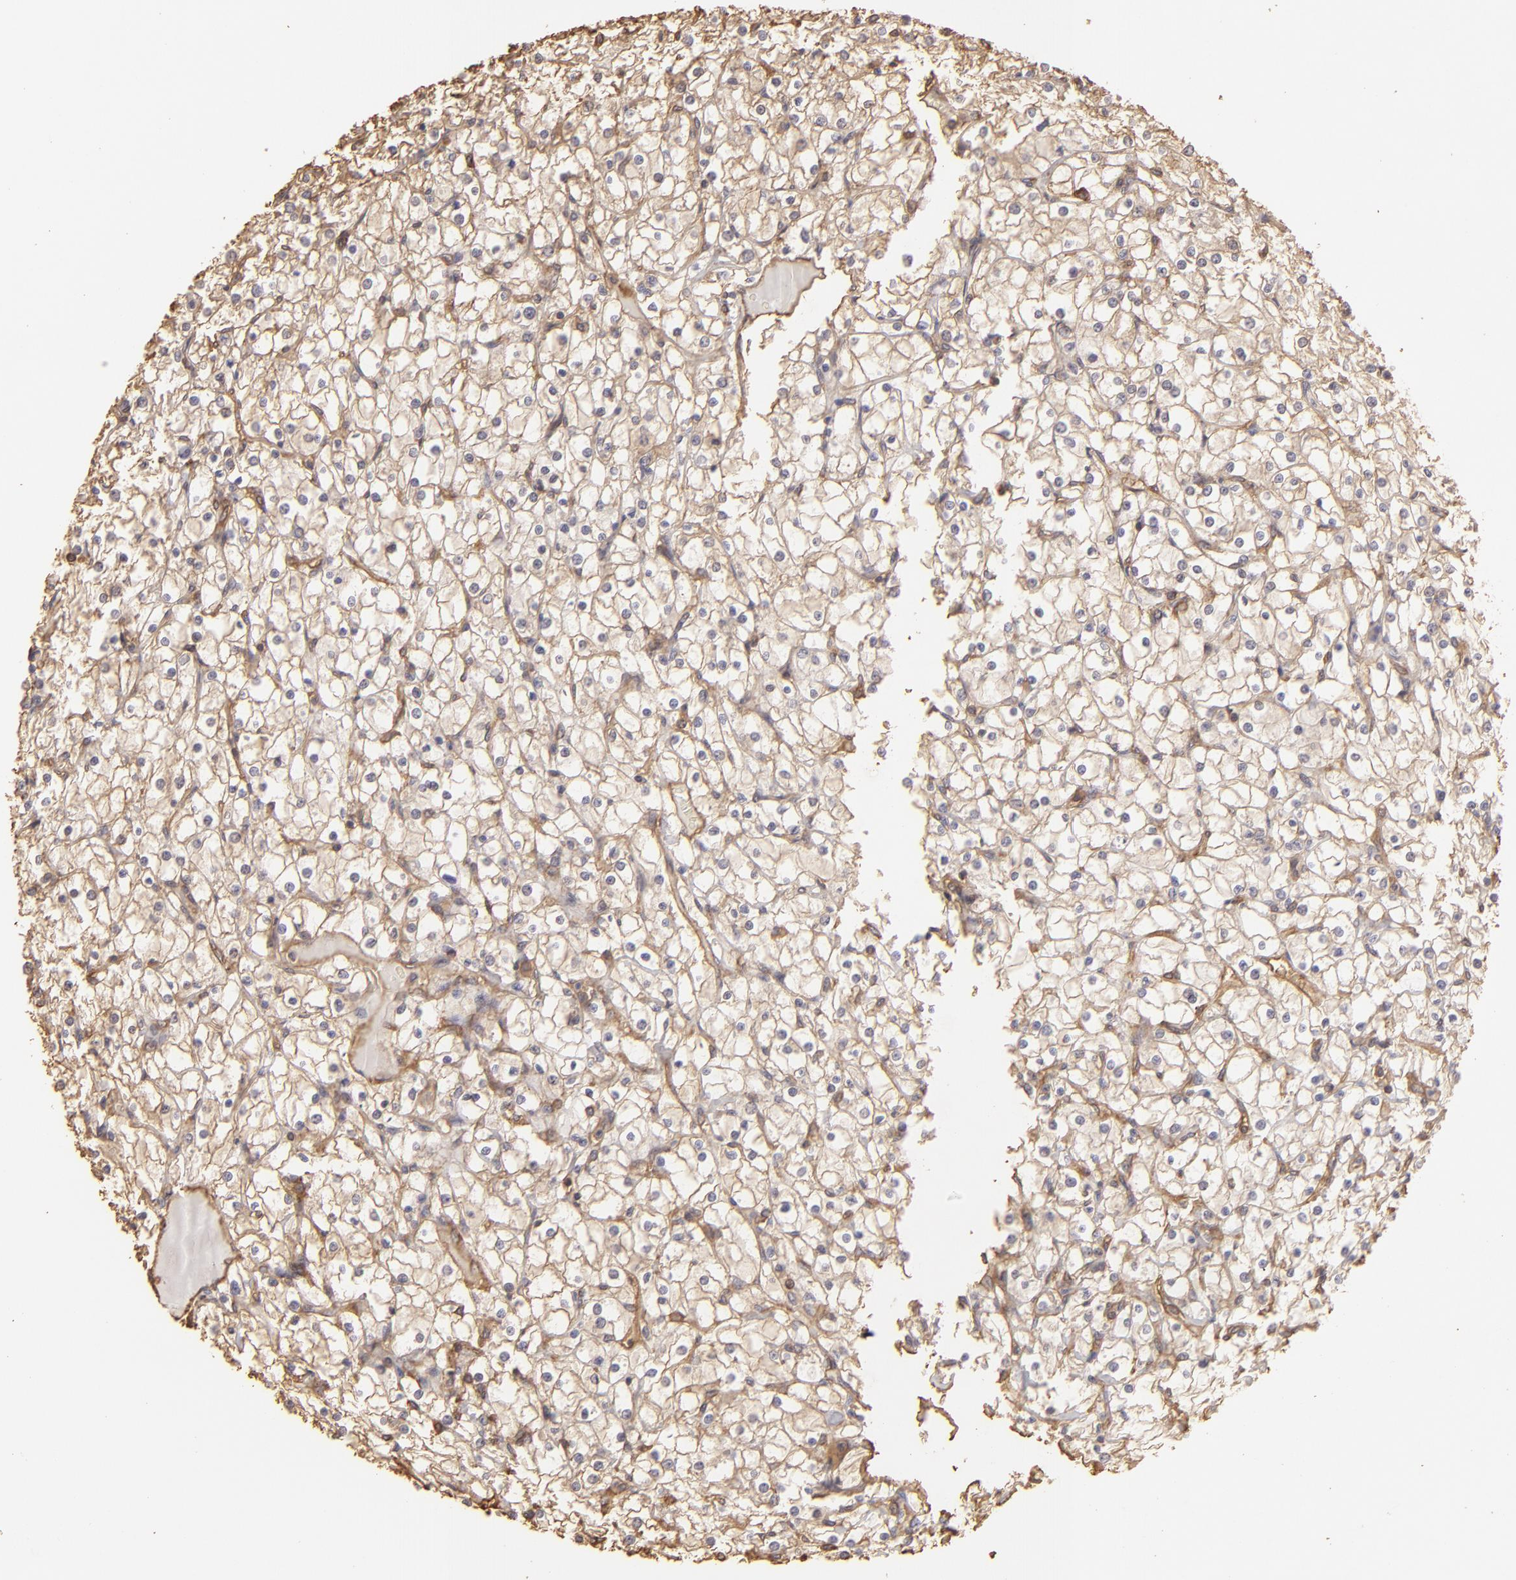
{"staining": {"intensity": "weak", "quantity": ">75%", "location": "cytoplasmic/membranous"}, "tissue": "renal cancer", "cell_type": "Tumor cells", "image_type": "cancer", "snomed": [{"axis": "morphology", "description": "Adenocarcinoma, NOS"}, {"axis": "topography", "description": "Kidney"}], "caption": "Tumor cells show low levels of weak cytoplasmic/membranous positivity in about >75% of cells in human renal adenocarcinoma.", "gene": "HSPB6", "patient": {"sex": "female", "age": 73}}